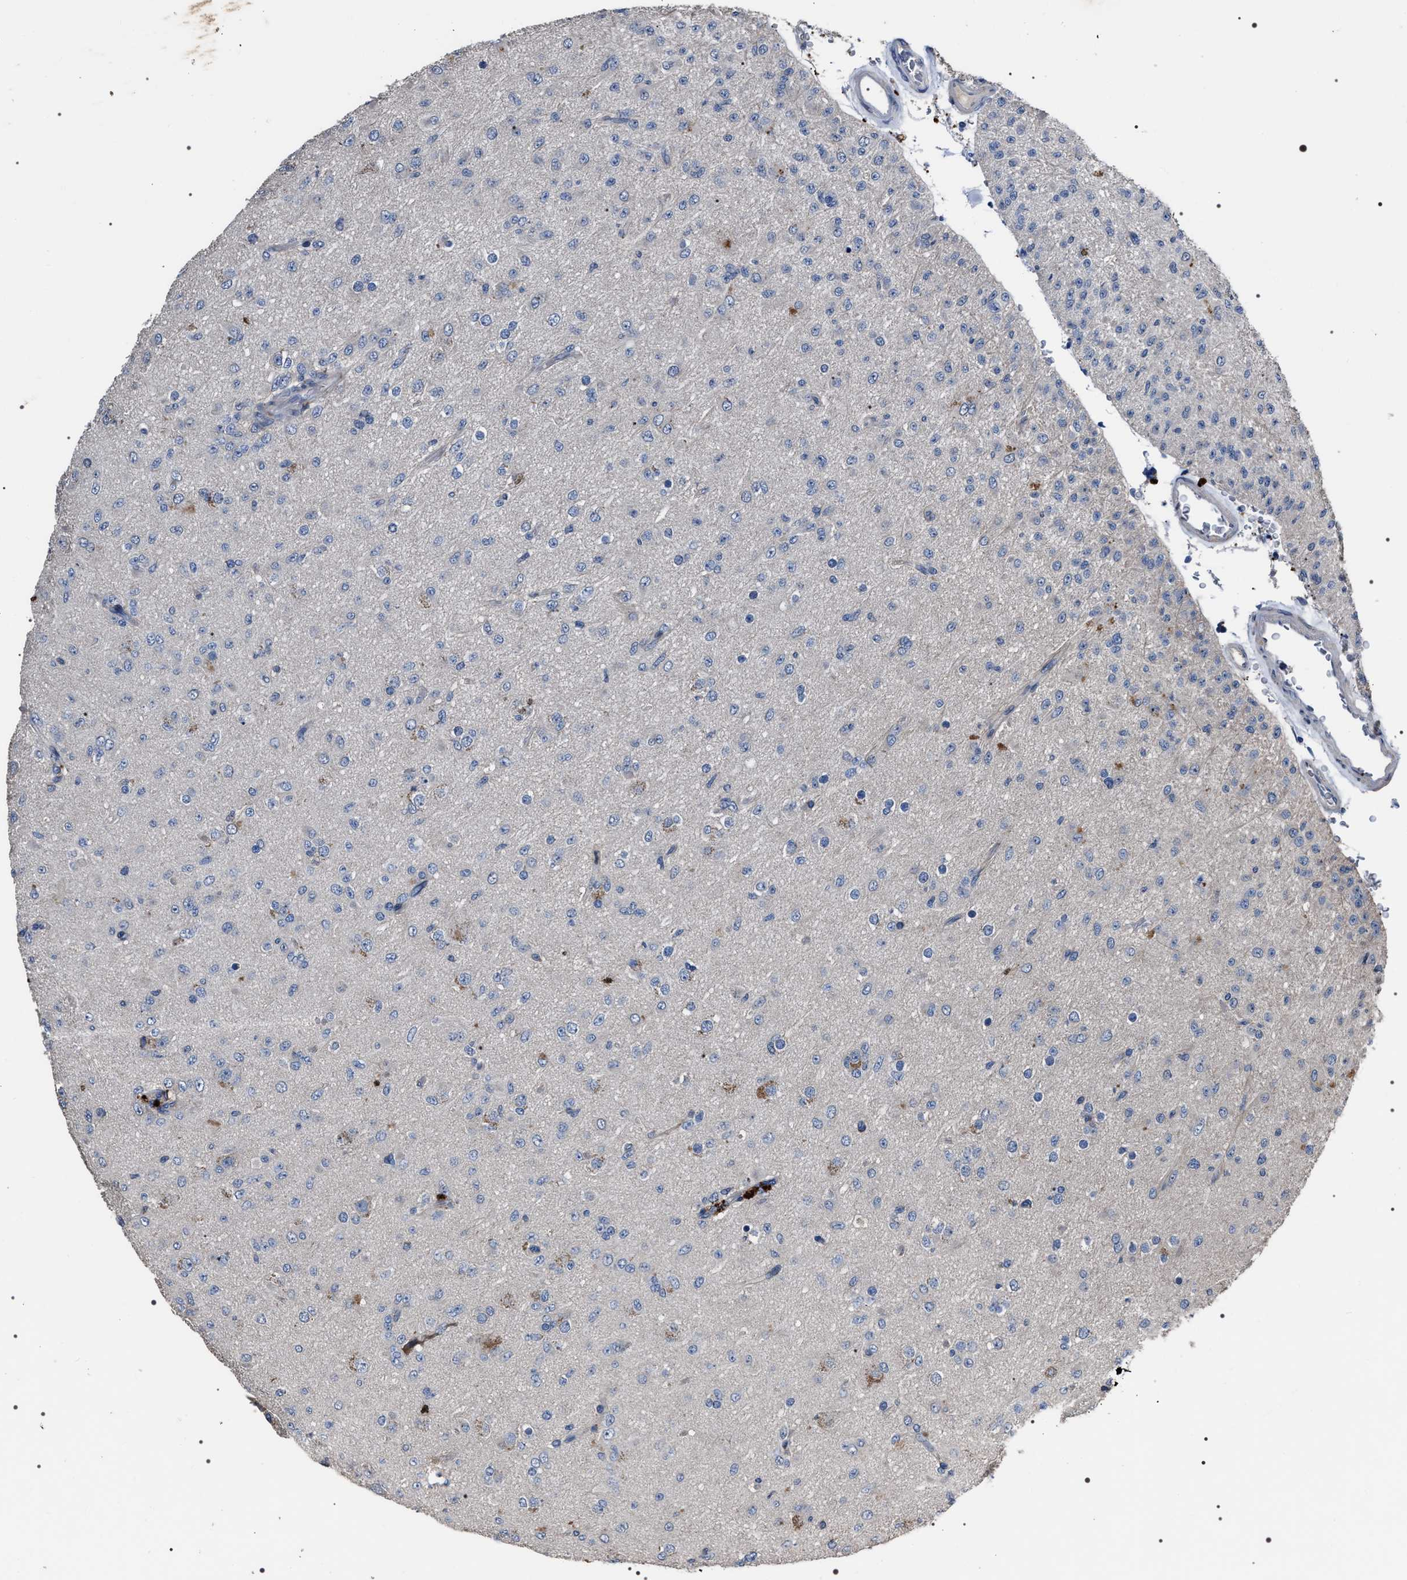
{"staining": {"intensity": "negative", "quantity": "none", "location": "none"}, "tissue": "glioma", "cell_type": "Tumor cells", "image_type": "cancer", "snomed": [{"axis": "morphology", "description": "Glioma, malignant, Low grade"}, {"axis": "topography", "description": "Brain"}], "caption": "This is an immunohistochemistry (IHC) photomicrograph of human glioma. There is no expression in tumor cells.", "gene": "TRIM54", "patient": {"sex": "male", "age": 65}}